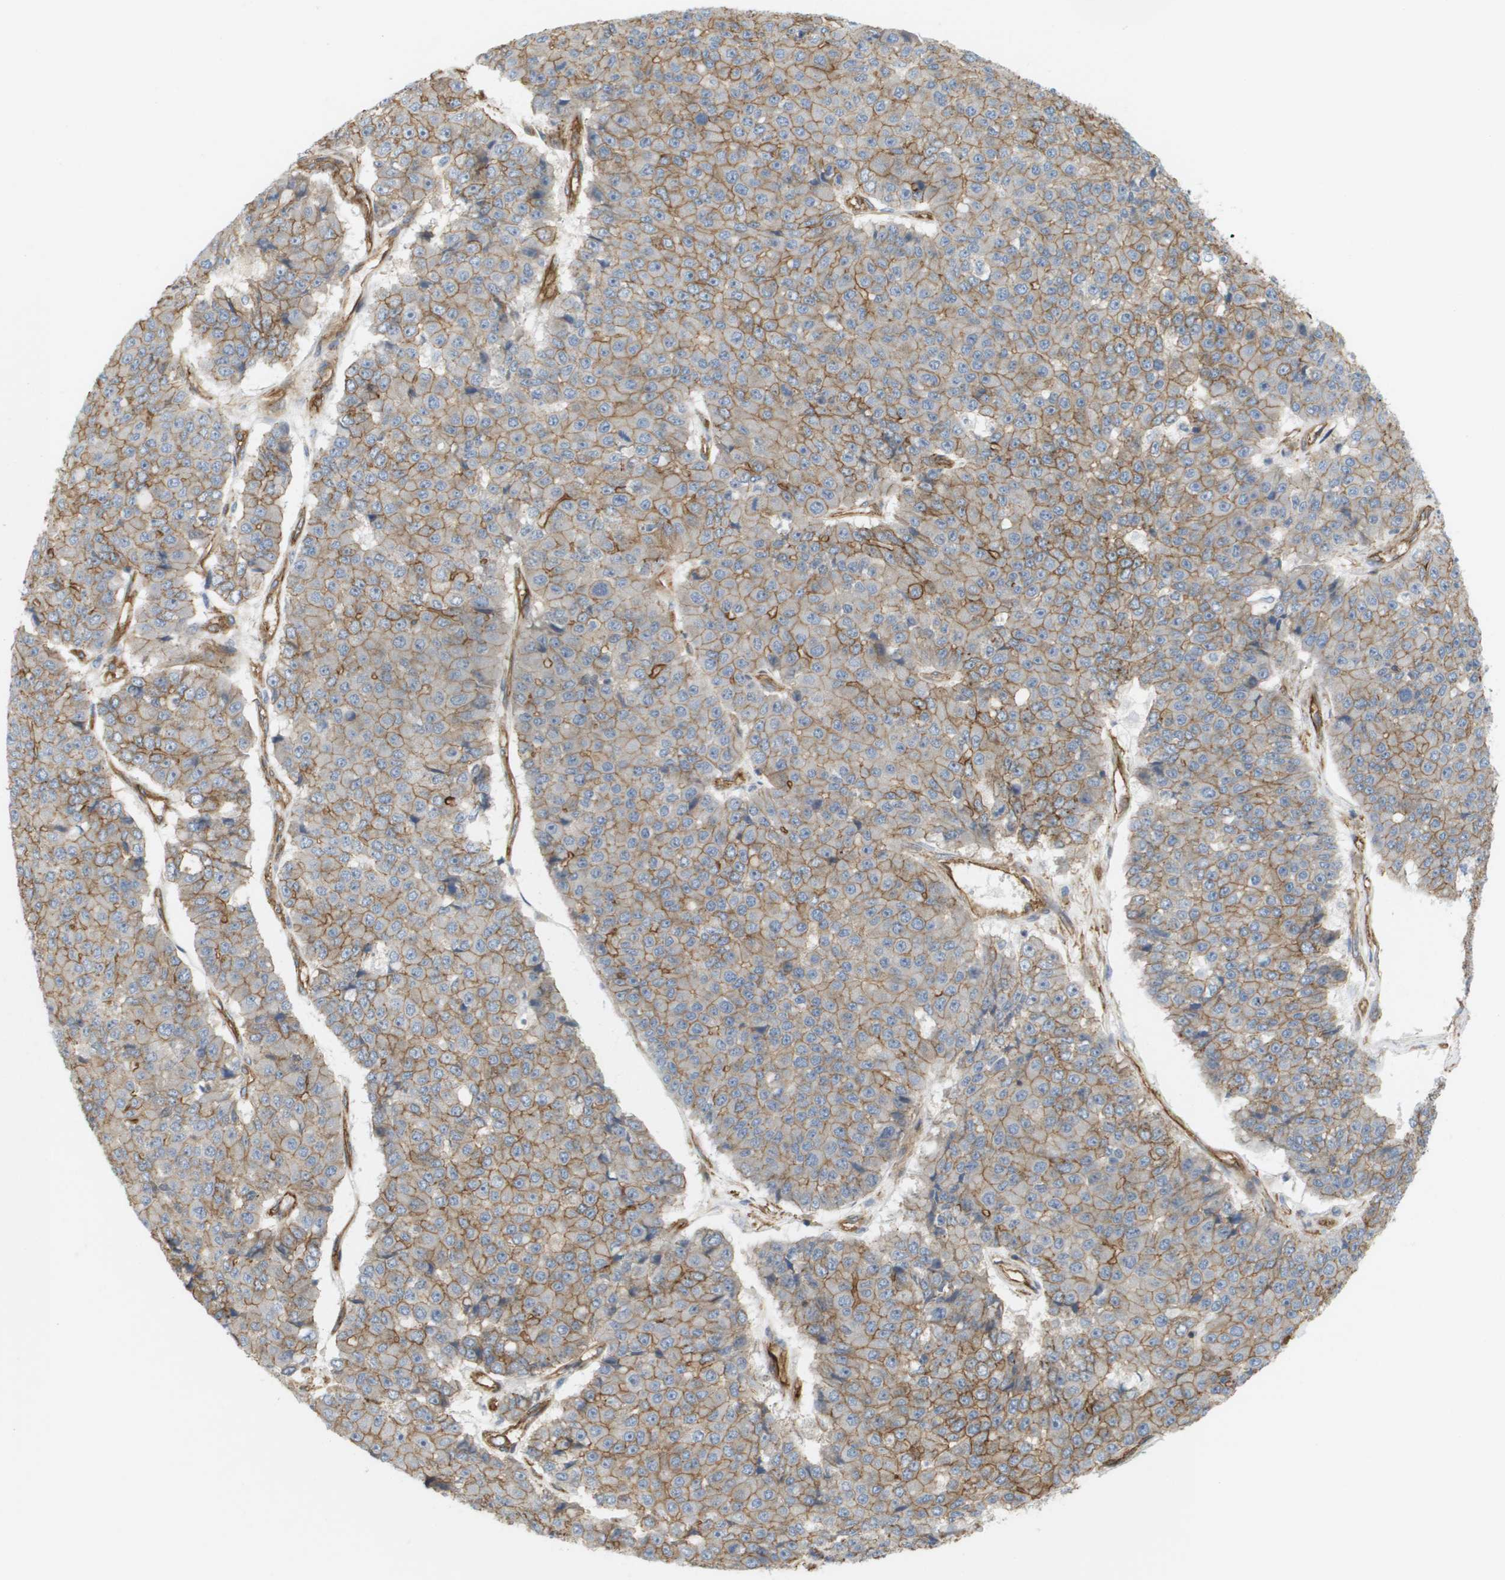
{"staining": {"intensity": "weak", "quantity": ">75%", "location": "cytoplasmic/membranous"}, "tissue": "pancreatic cancer", "cell_type": "Tumor cells", "image_type": "cancer", "snomed": [{"axis": "morphology", "description": "Adenocarcinoma, NOS"}, {"axis": "topography", "description": "Pancreas"}], "caption": "Tumor cells reveal low levels of weak cytoplasmic/membranous staining in approximately >75% of cells in adenocarcinoma (pancreatic).", "gene": "SGMS2", "patient": {"sex": "male", "age": 50}}